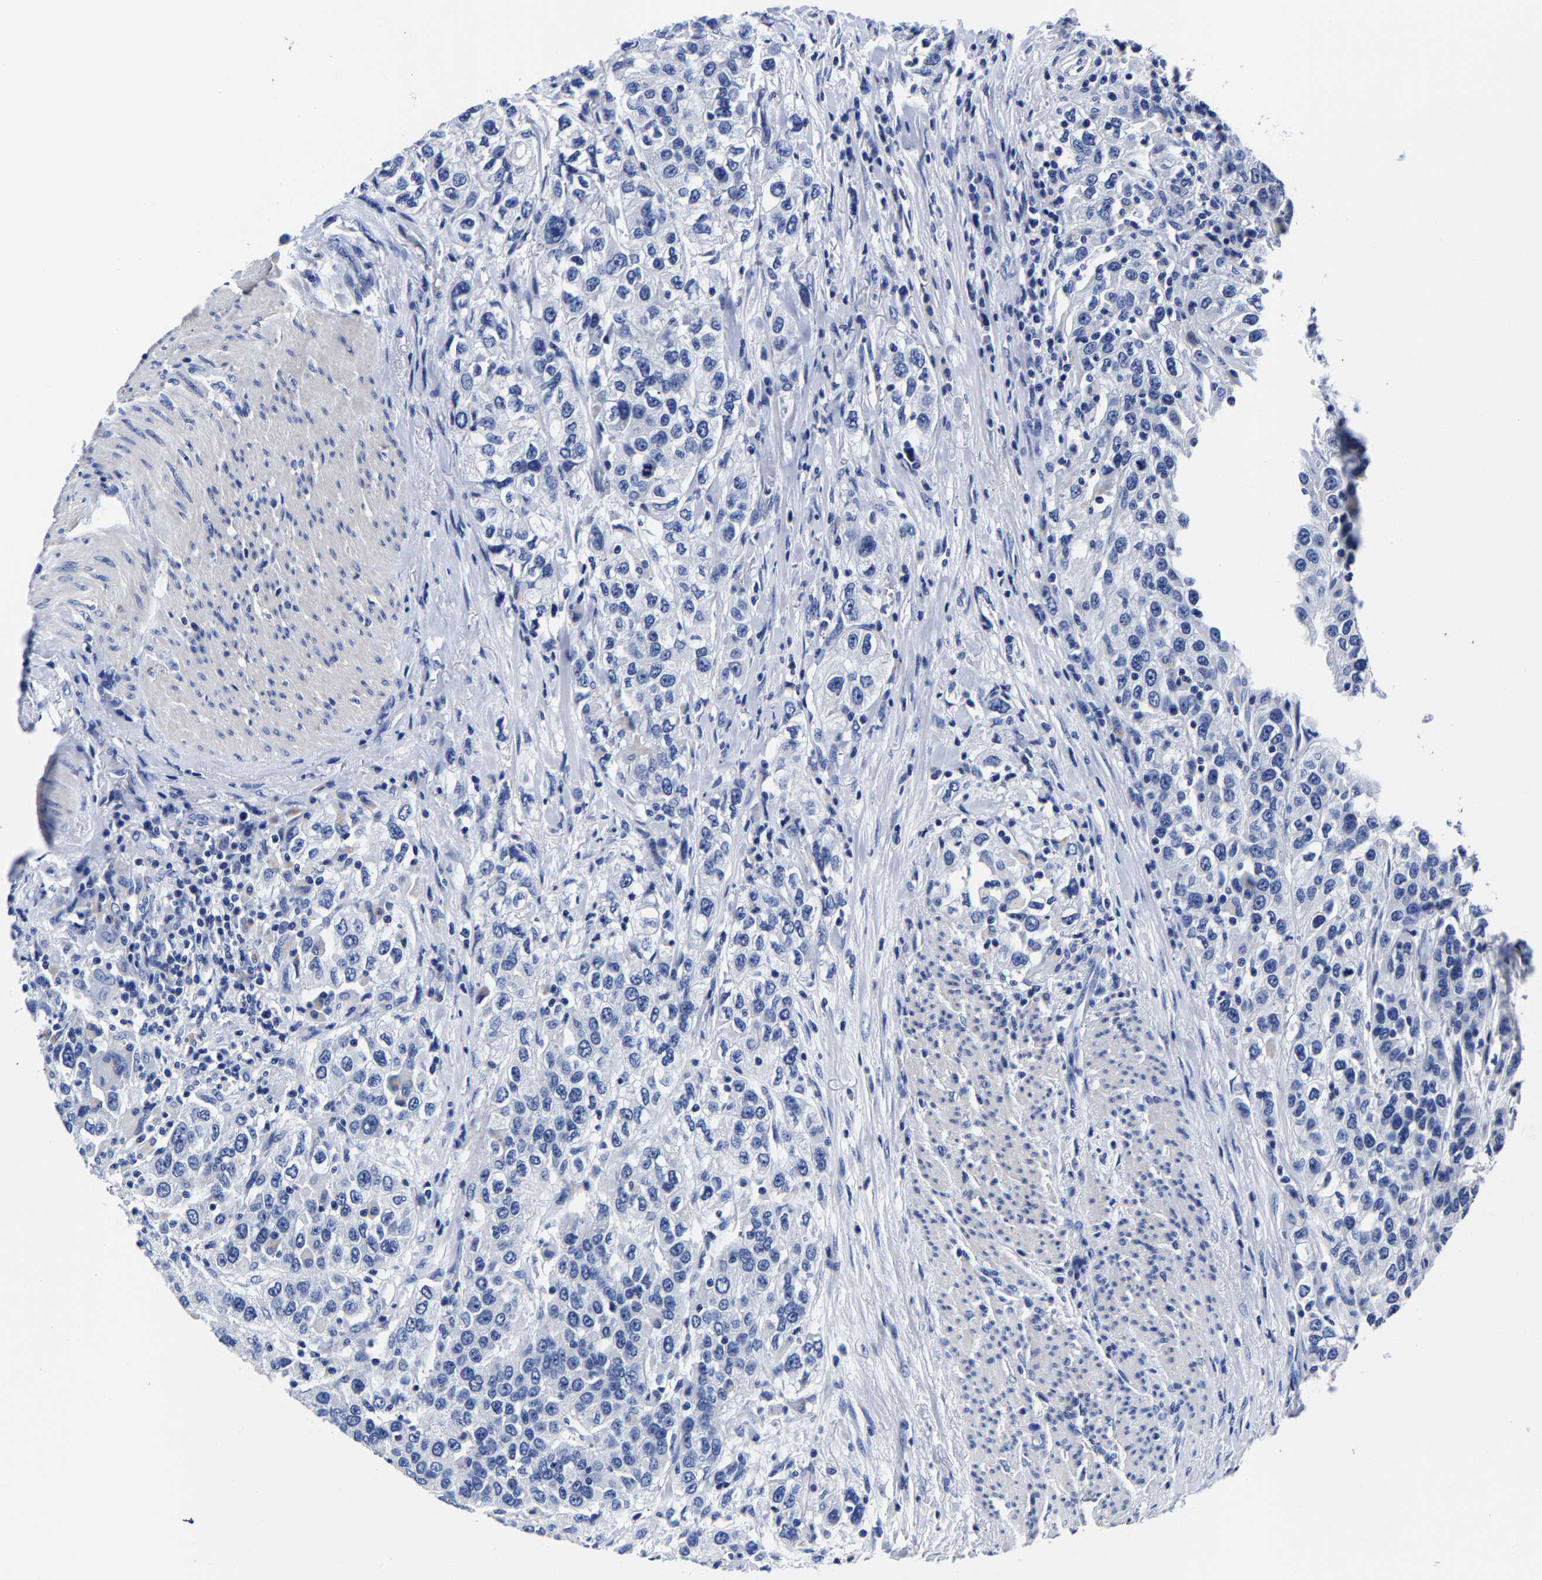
{"staining": {"intensity": "negative", "quantity": "none", "location": "none"}, "tissue": "urothelial cancer", "cell_type": "Tumor cells", "image_type": "cancer", "snomed": [{"axis": "morphology", "description": "Urothelial carcinoma, High grade"}, {"axis": "topography", "description": "Urinary bladder"}], "caption": "DAB (3,3'-diaminobenzidine) immunohistochemical staining of human urothelial cancer exhibits no significant expression in tumor cells.", "gene": "CPA2", "patient": {"sex": "female", "age": 80}}